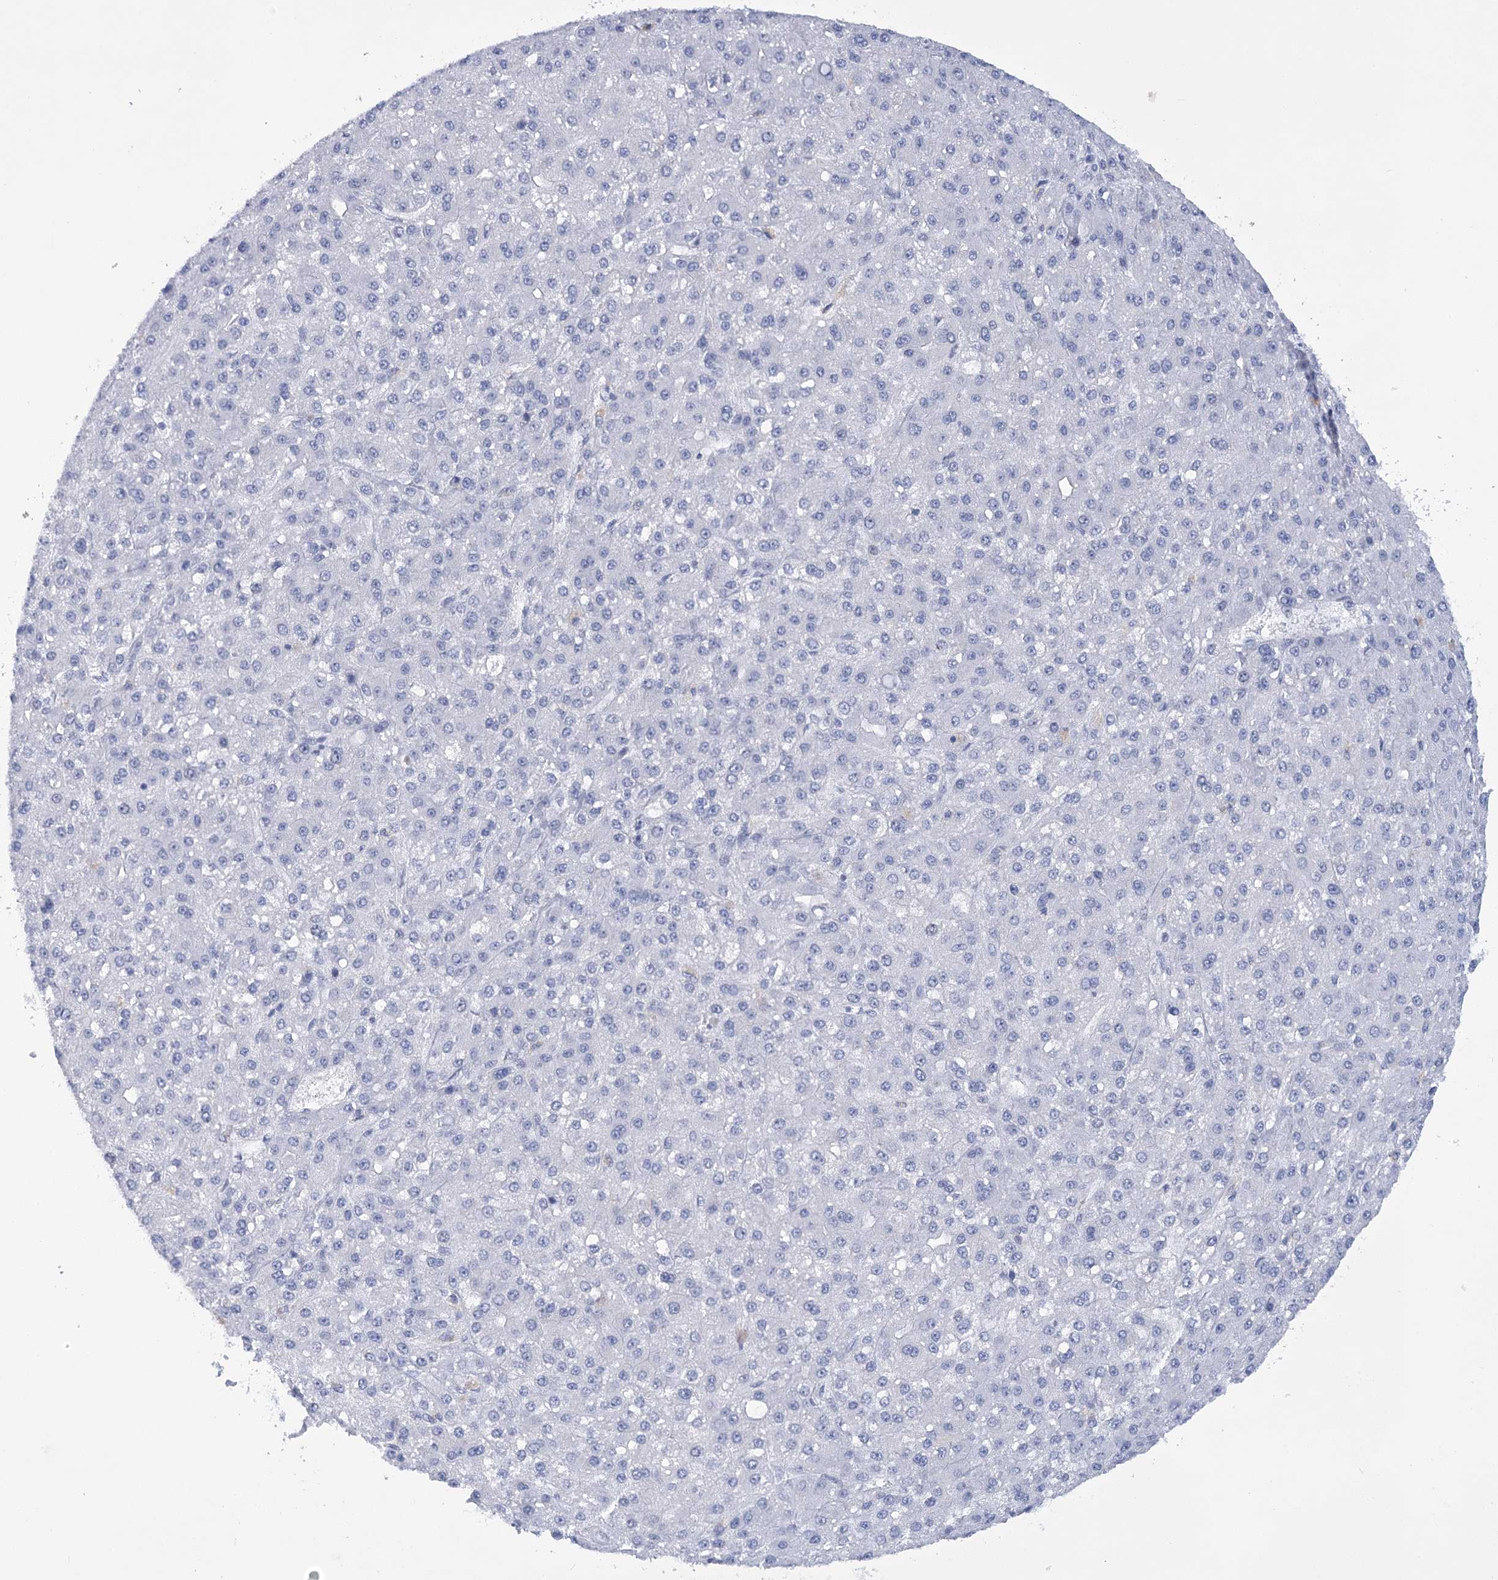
{"staining": {"intensity": "negative", "quantity": "none", "location": "none"}, "tissue": "liver cancer", "cell_type": "Tumor cells", "image_type": "cancer", "snomed": [{"axis": "morphology", "description": "Carcinoma, Hepatocellular, NOS"}, {"axis": "topography", "description": "Liver"}], "caption": "IHC micrograph of neoplastic tissue: liver cancer stained with DAB (3,3'-diaminobenzidine) shows no significant protein expression in tumor cells.", "gene": "HNRNPA0", "patient": {"sex": "male", "age": 67}}